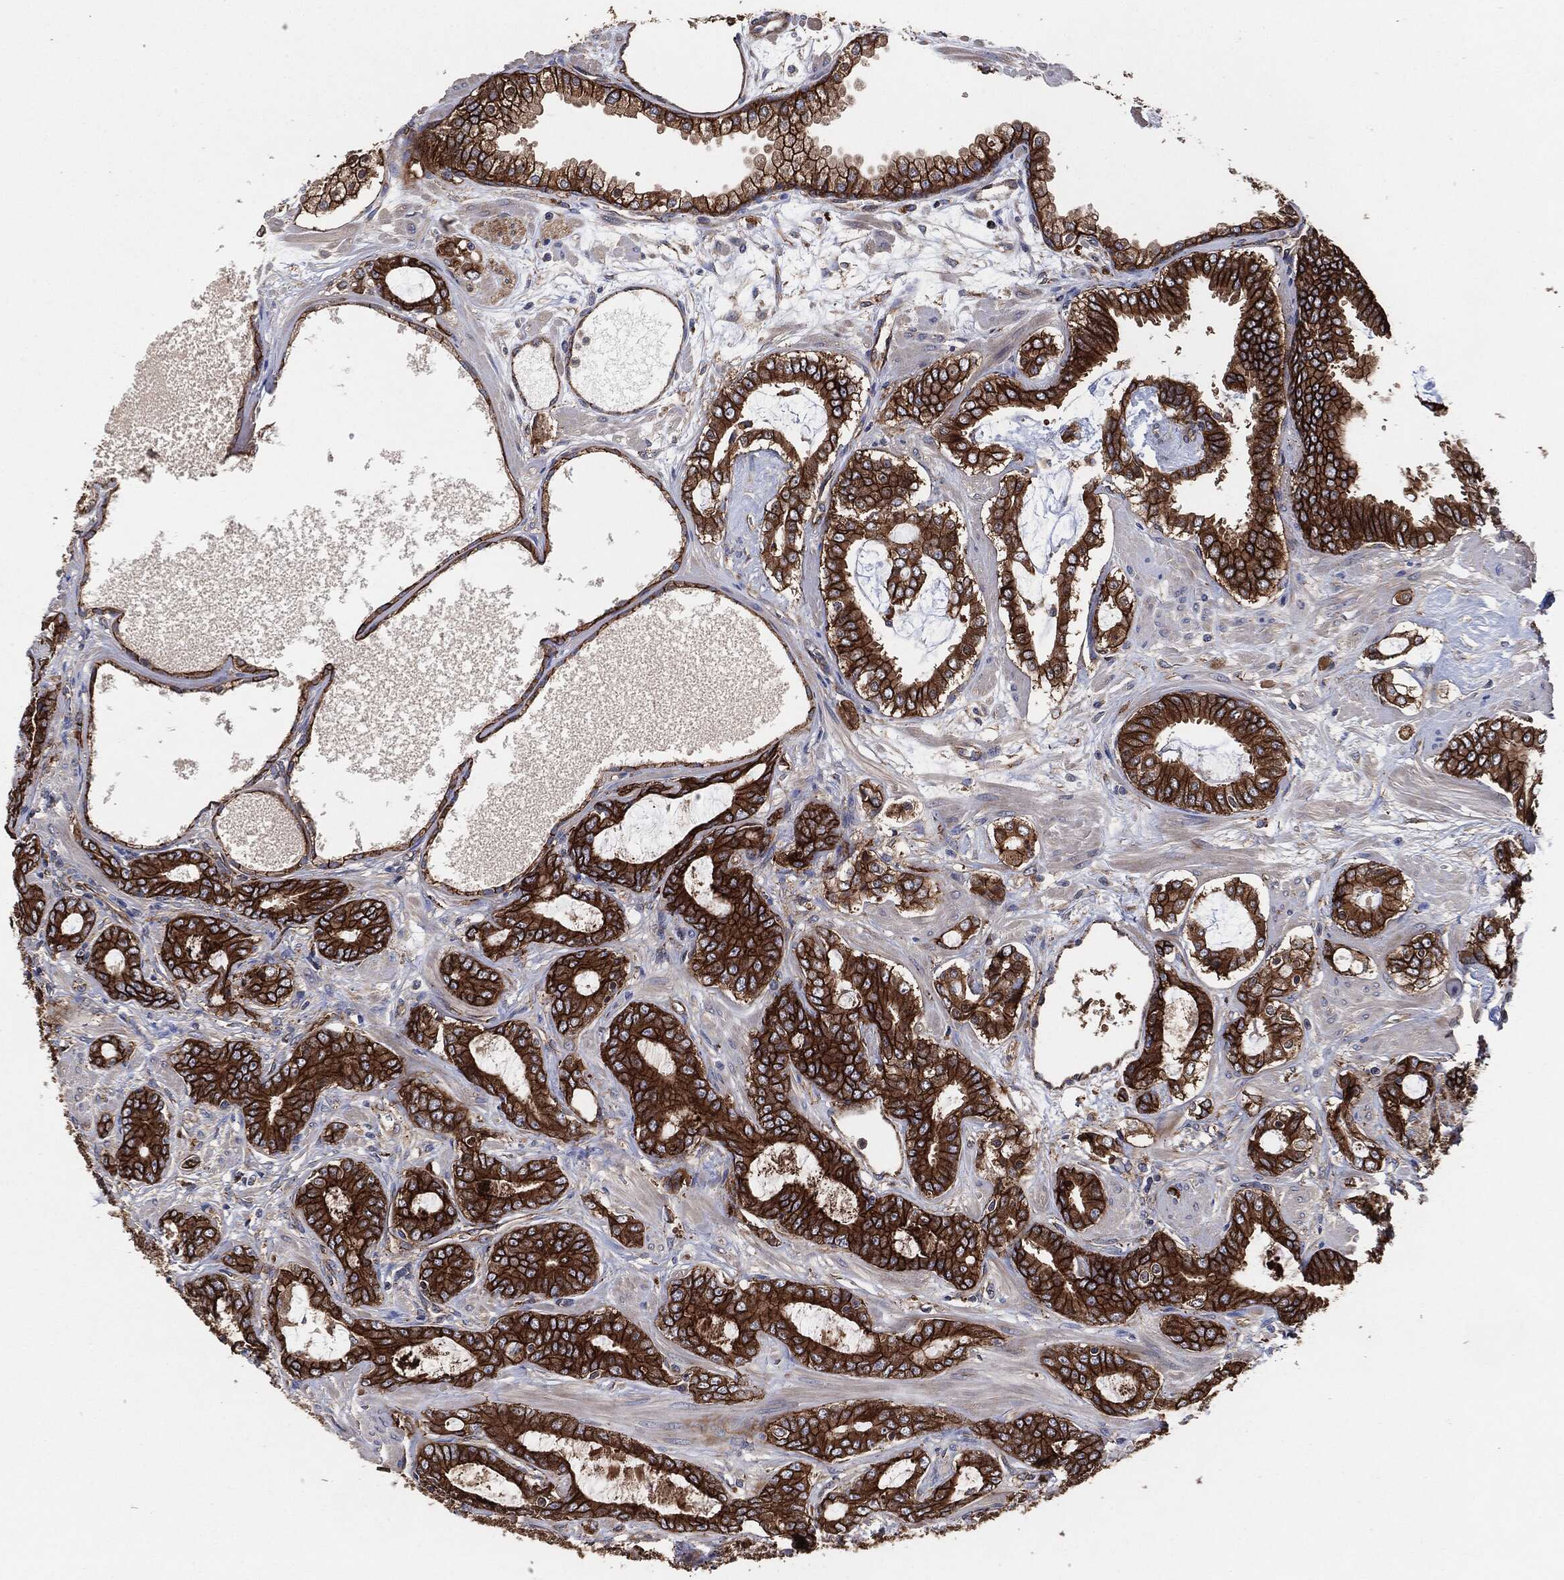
{"staining": {"intensity": "strong", "quantity": ">75%", "location": "cytoplasmic/membranous"}, "tissue": "prostate cancer", "cell_type": "Tumor cells", "image_type": "cancer", "snomed": [{"axis": "morphology", "description": "Adenocarcinoma, NOS"}, {"axis": "topography", "description": "Prostate"}], "caption": "Protein staining displays strong cytoplasmic/membranous staining in approximately >75% of tumor cells in prostate cancer (adenocarcinoma).", "gene": "CTNNA1", "patient": {"sex": "male", "age": 55}}